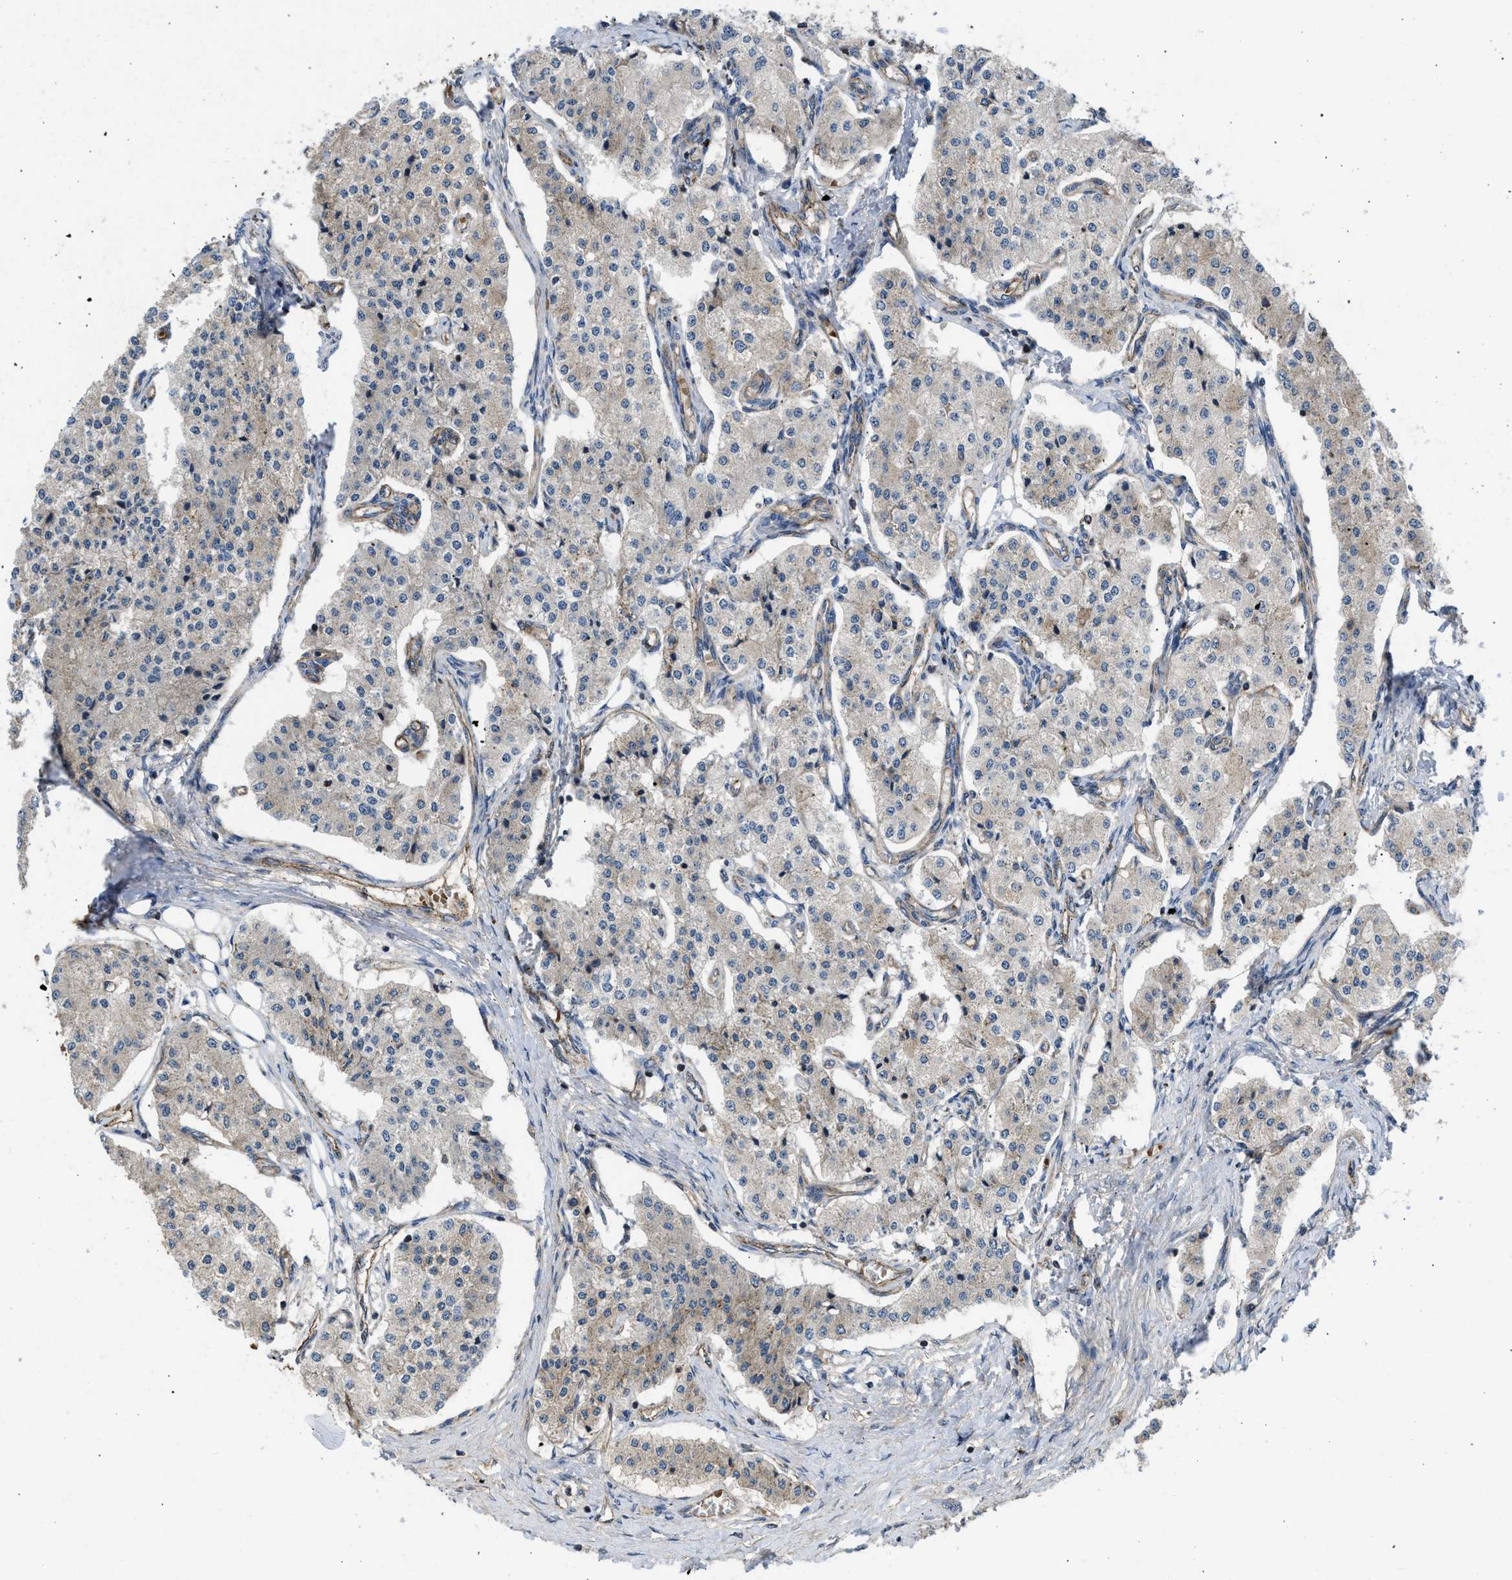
{"staining": {"intensity": "negative", "quantity": "none", "location": "none"}, "tissue": "carcinoid", "cell_type": "Tumor cells", "image_type": "cancer", "snomed": [{"axis": "morphology", "description": "Carcinoid, malignant, NOS"}, {"axis": "topography", "description": "Colon"}], "caption": "Human carcinoid (malignant) stained for a protein using immunohistochemistry (IHC) demonstrates no expression in tumor cells.", "gene": "GPATCH2L", "patient": {"sex": "female", "age": 52}}